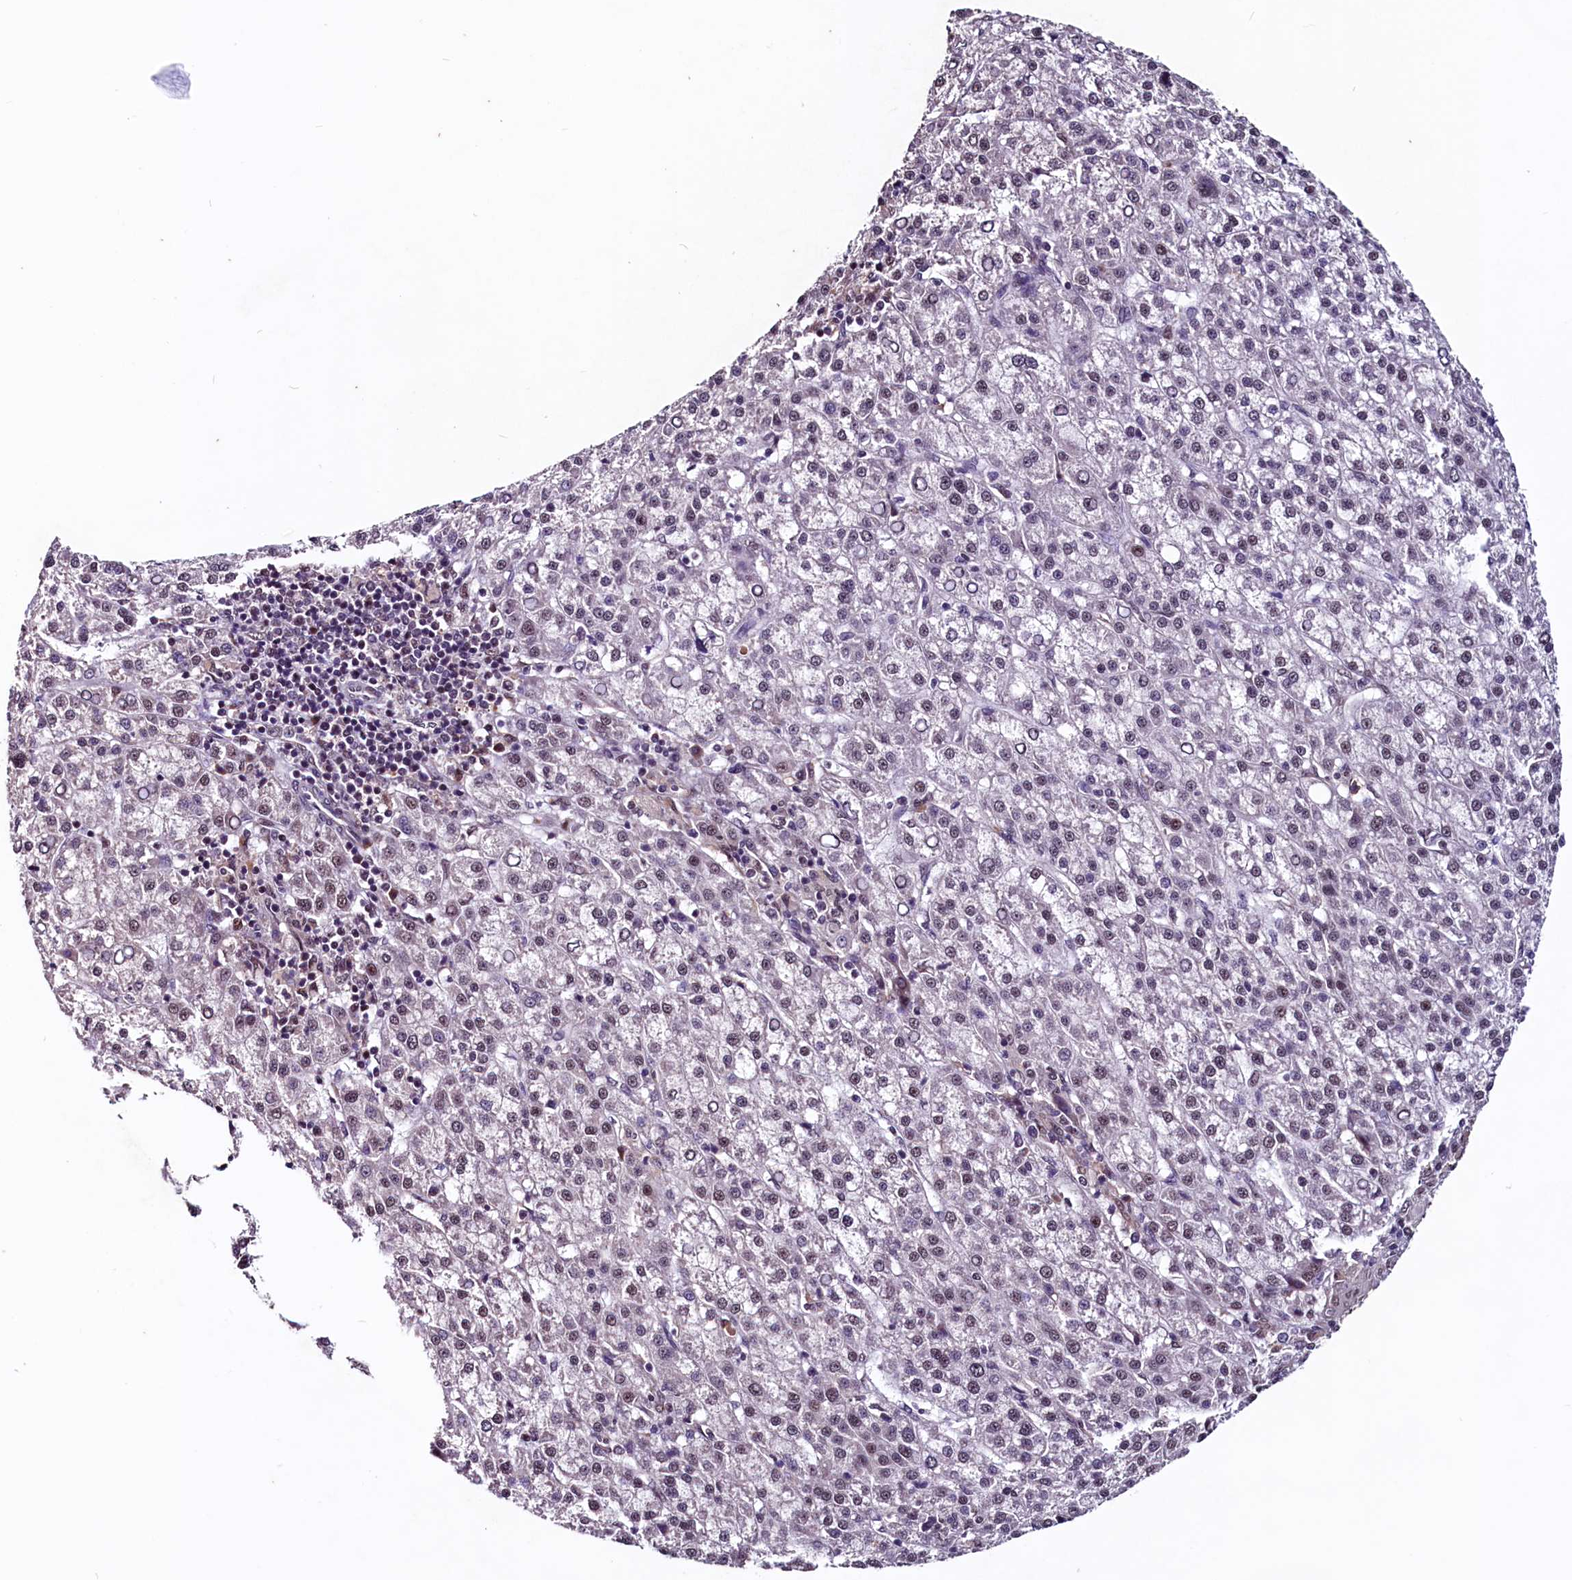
{"staining": {"intensity": "weak", "quantity": "<25%", "location": "nuclear"}, "tissue": "liver cancer", "cell_type": "Tumor cells", "image_type": "cancer", "snomed": [{"axis": "morphology", "description": "Carcinoma, Hepatocellular, NOS"}, {"axis": "topography", "description": "Liver"}], "caption": "Immunohistochemical staining of human liver cancer displays no significant positivity in tumor cells.", "gene": "RNMT", "patient": {"sex": "female", "age": 58}}